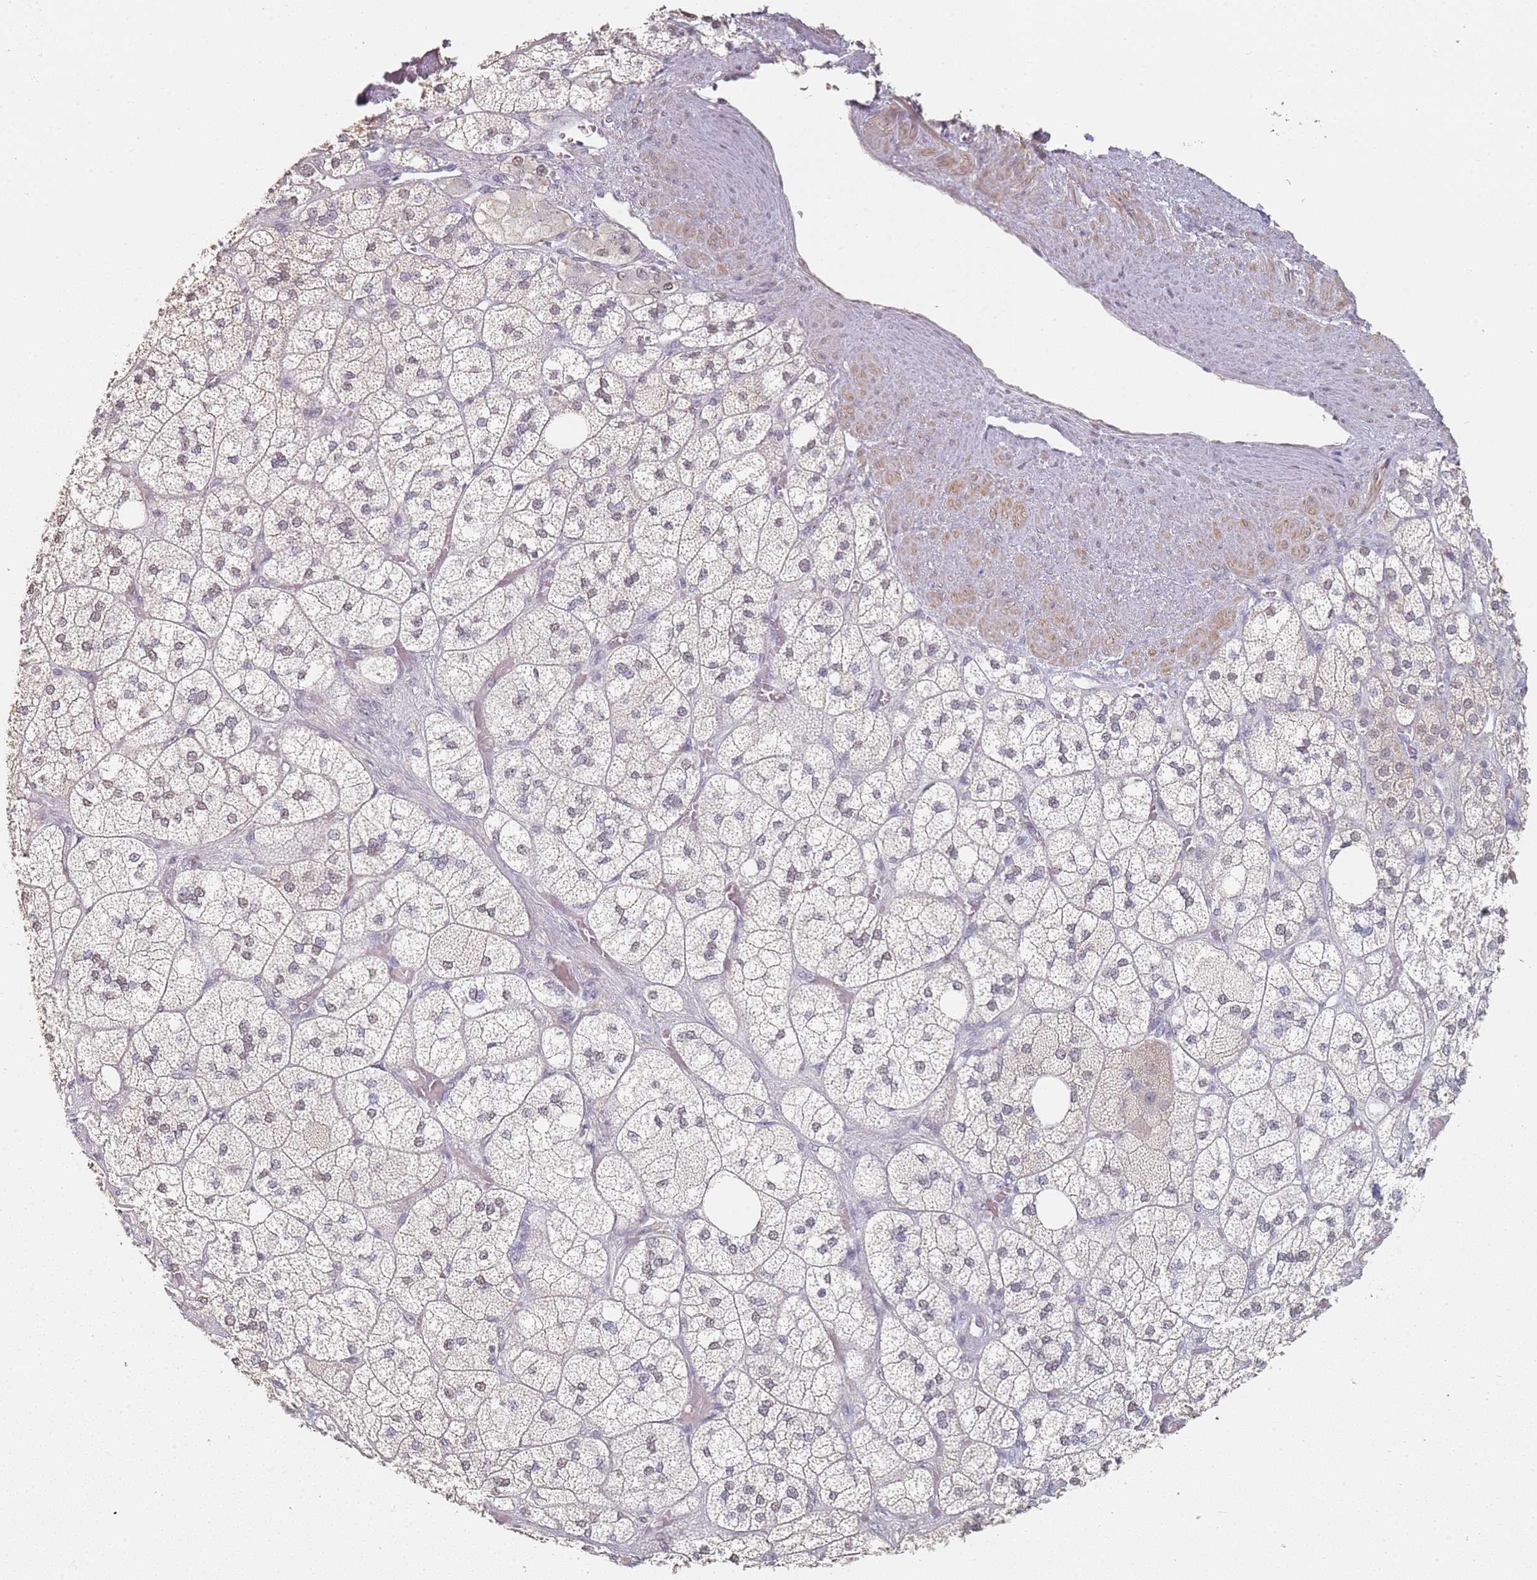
{"staining": {"intensity": "weak", "quantity": "25%-75%", "location": "cytoplasmic/membranous"}, "tissue": "adrenal gland", "cell_type": "Glandular cells", "image_type": "normal", "snomed": [{"axis": "morphology", "description": "Normal tissue, NOS"}, {"axis": "topography", "description": "Adrenal gland"}], "caption": "Adrenal gland was stained to show a protein in brown. There is low levels of weak cytoplasmic/membranous positivity in approximately 25%-75% of glandular cells. The staining was performed using DAB (3,3'-diaminobenzidine), with brown indicating positive protein expression. Nuclei are stained blue with hematoxylin.", "gene": "DNAH11", "patient": {"sex": "male", "age": 61}}